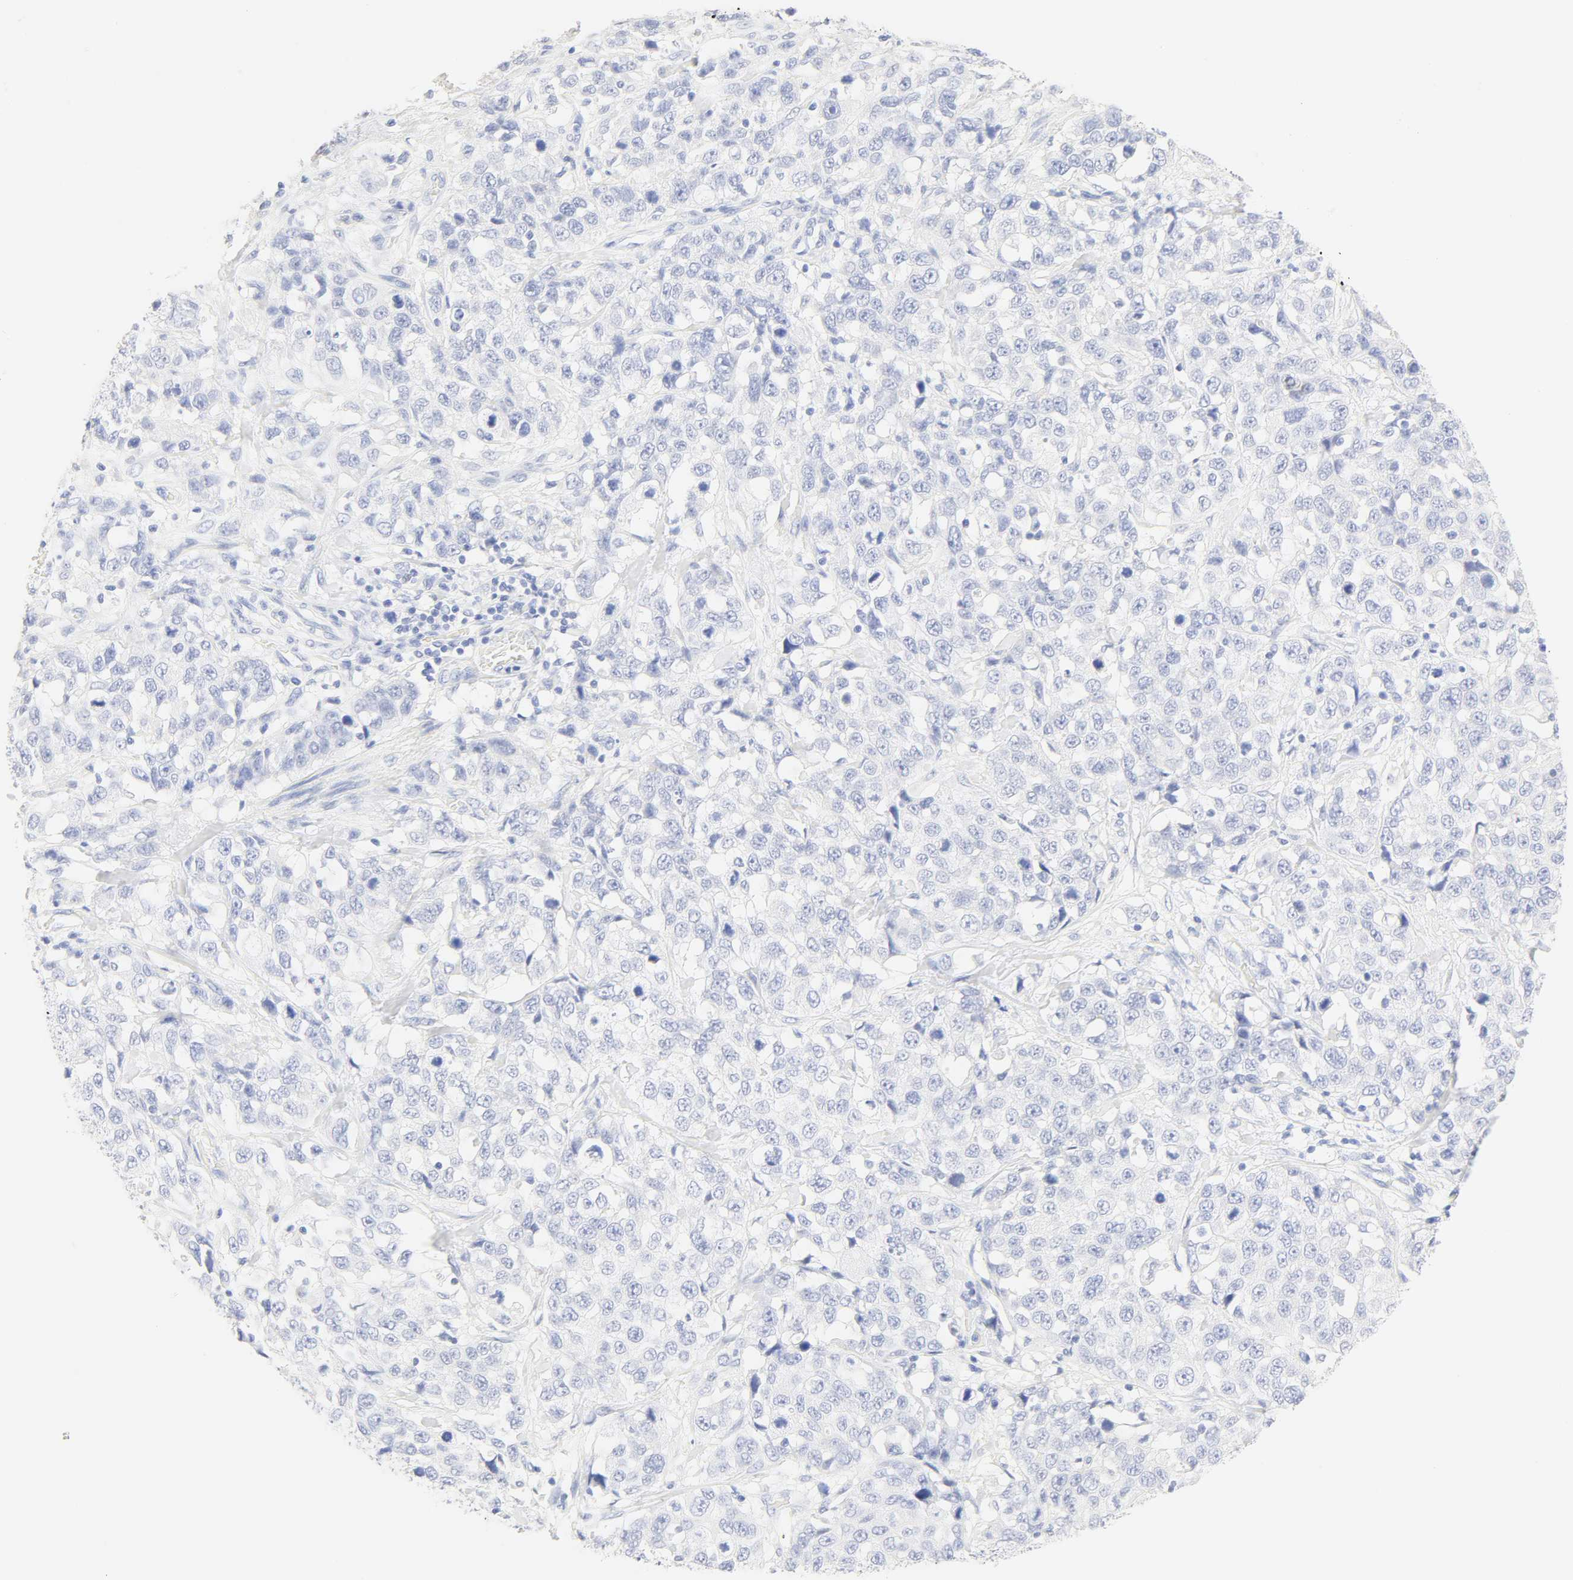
{"staining": {"intensity": "negative", "quantity": "none", "location": "none"}, "tissue": "stomach cancer", "cell_type": "Tumor cells", "image_type": "cancer", "snomed": [{"axis": "morphology", "description": "Normal tissue, NOS"}, {"axis": "morphology", "description": "Adenocarcinoma, NOS"}, {"axis": "topography", "description": "Stomach"}], "caption": "Tumor cells are negative for protein expression in human stomach cancer.", "gene": "SLCO1B3", "patient": {"sex": "male", "age": 48}}